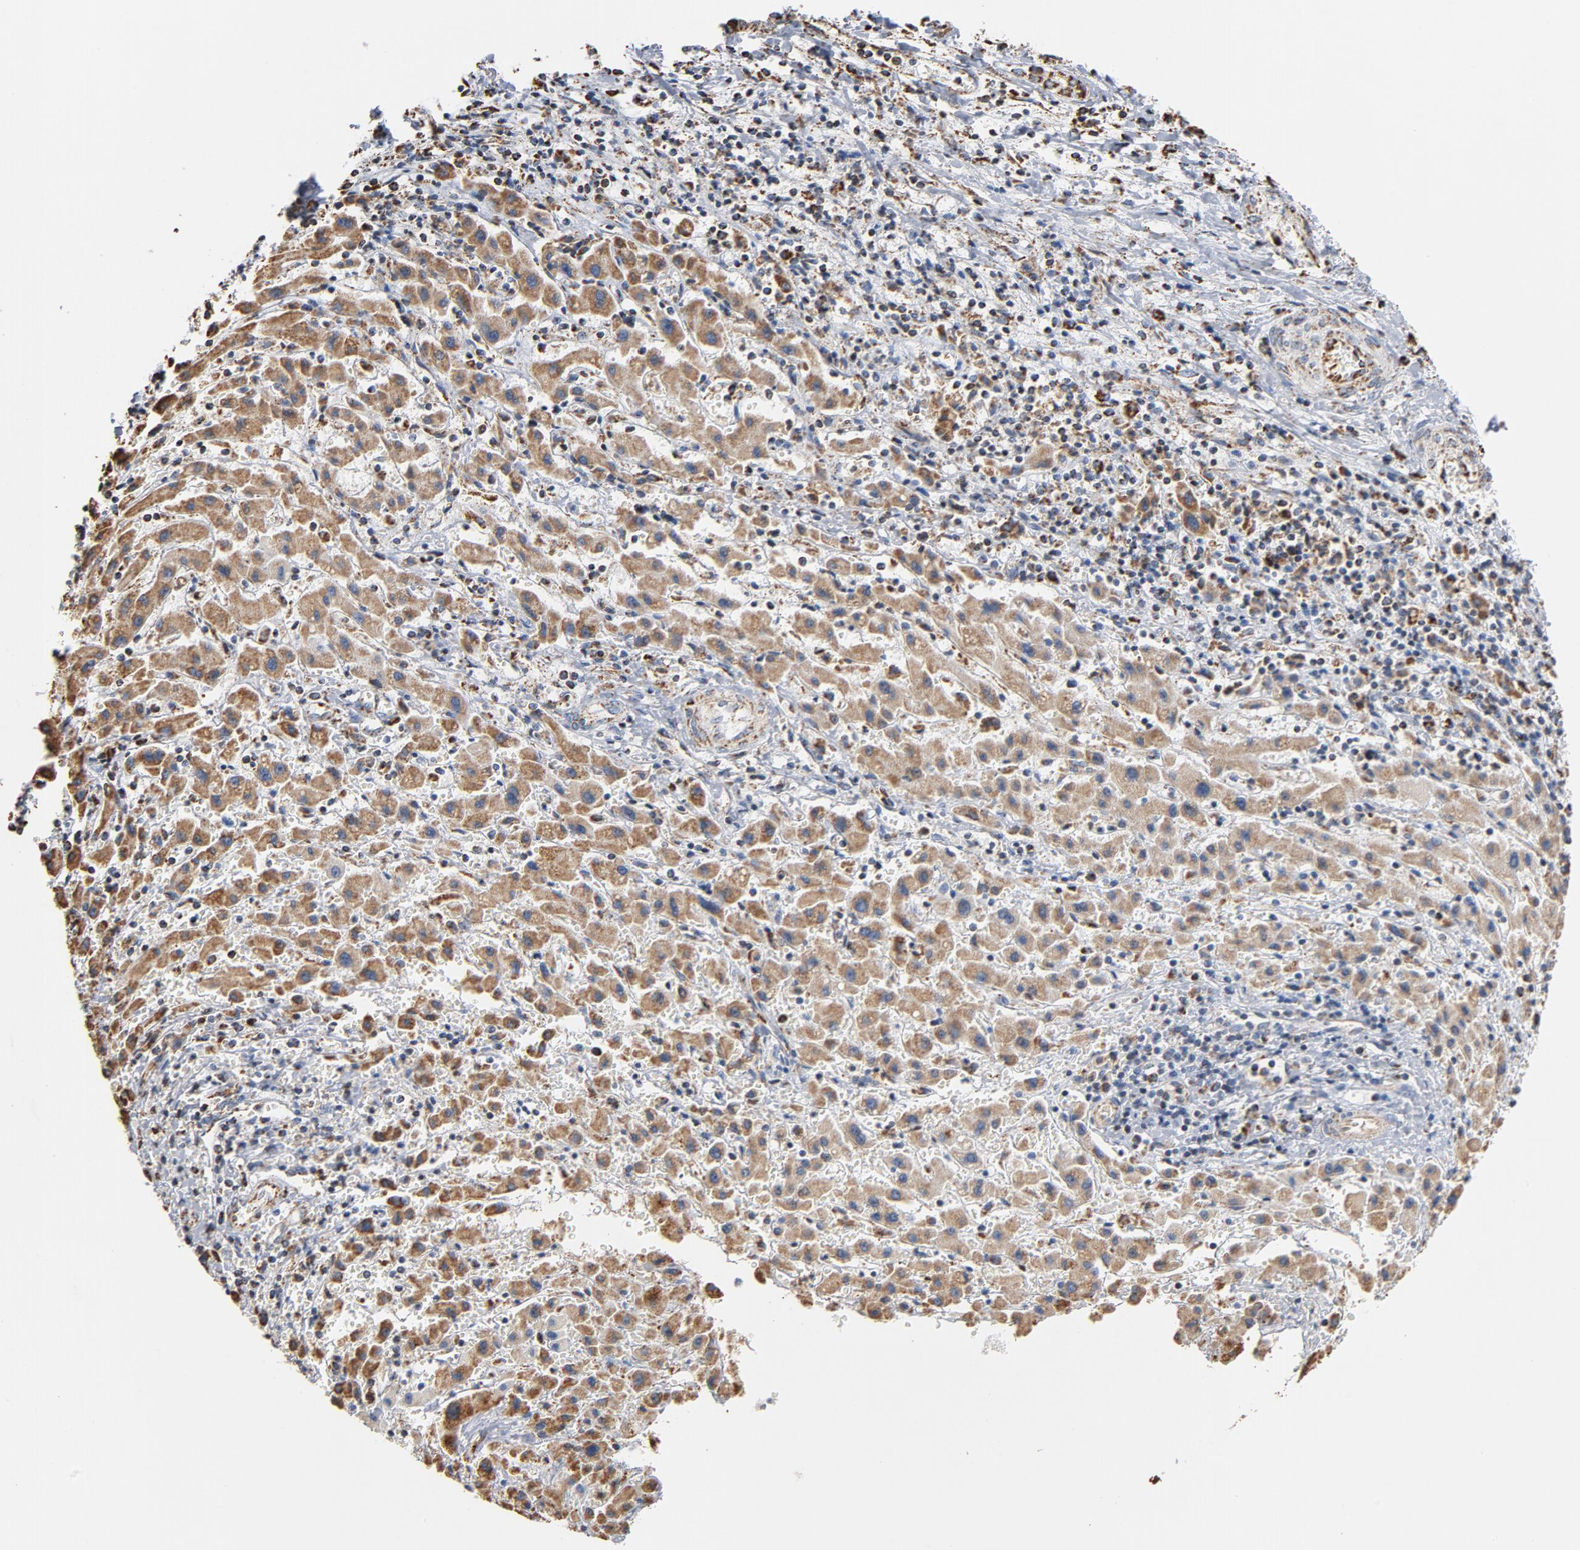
{"staining": {"intensity": "moderate", "quantity": ">75%", "location": "cytoplasmic/membranous"}, "tissue": "liver cancer", "cell_type": "Tumor cells", "image_type": "cancer", "snomed": [{"axis": "morphology", "description": "Cholangiocarcinoma"}, {"axis": "topography", "description": "Liver"}], "caption": "Immunohistochemistry of liver cholangiocarcinoma reveals medium levels of moderate cytoplasmic/membranous staining in approximately >75% of tumor cells.", "gene": "NDUFS4", "patient": {"sex": "male", "age": 57}}